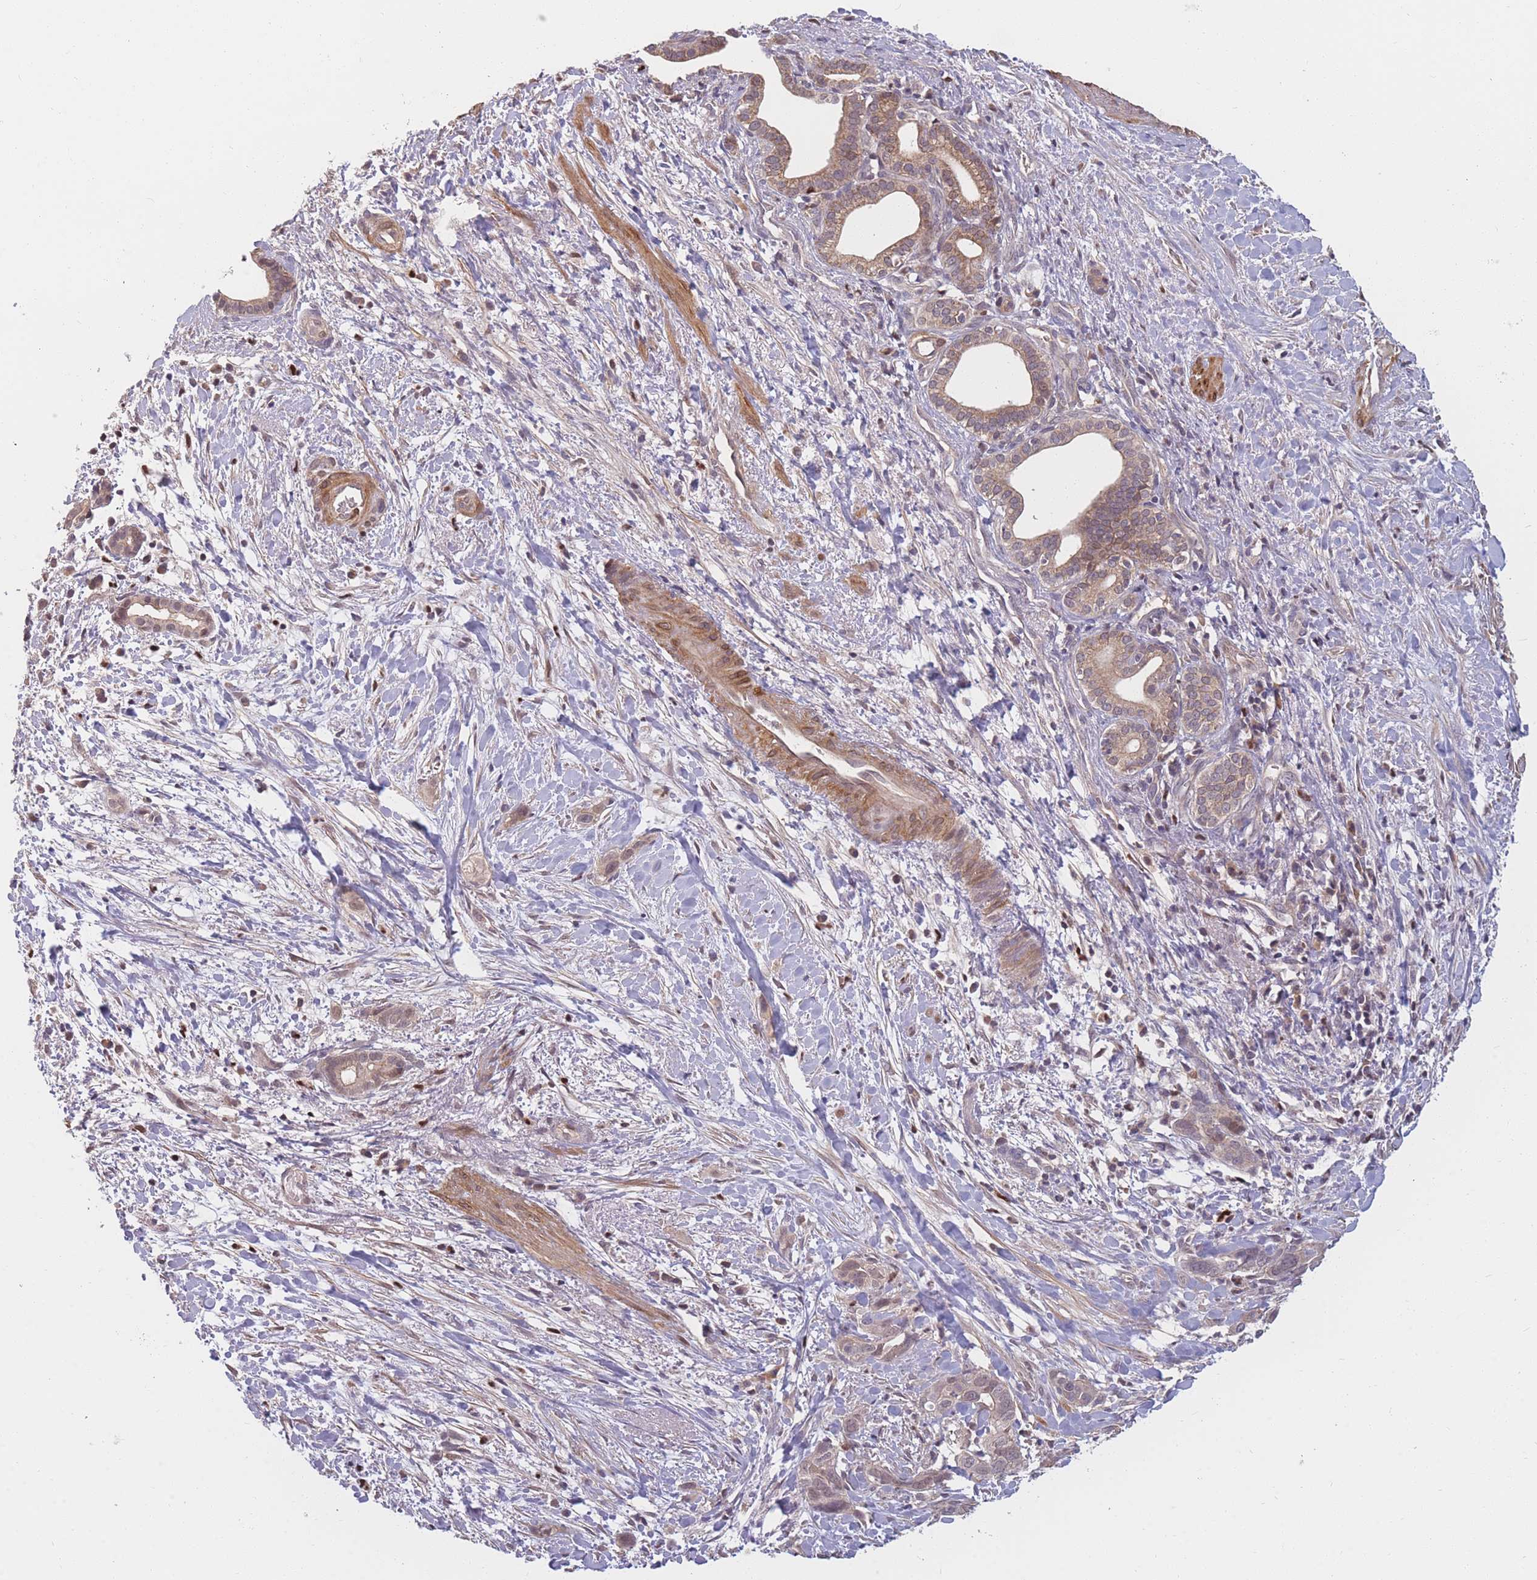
{"staining": {"intensity": "moderate", "quantity": "25%-75%", "location": "cytoplasmic/membranous"}, "tissue": "liver cancer", "cell_type": "Tumor cells", "image_type": "cancer", "snomed": [{"axis": "morphology", "description": "Cholangiocarcinoma"}, {"axis": "topography", "description": "Liver"}], "caption": "Immunohistochemical staining of liver cancer (cholangiocarcinoma) exhibits moderate cytoplasmic/membranous protein positivity in about 25%-75% of tumor cells.", "gene": "FAM153A", "patient": {"sex": "female", "age": 79}}